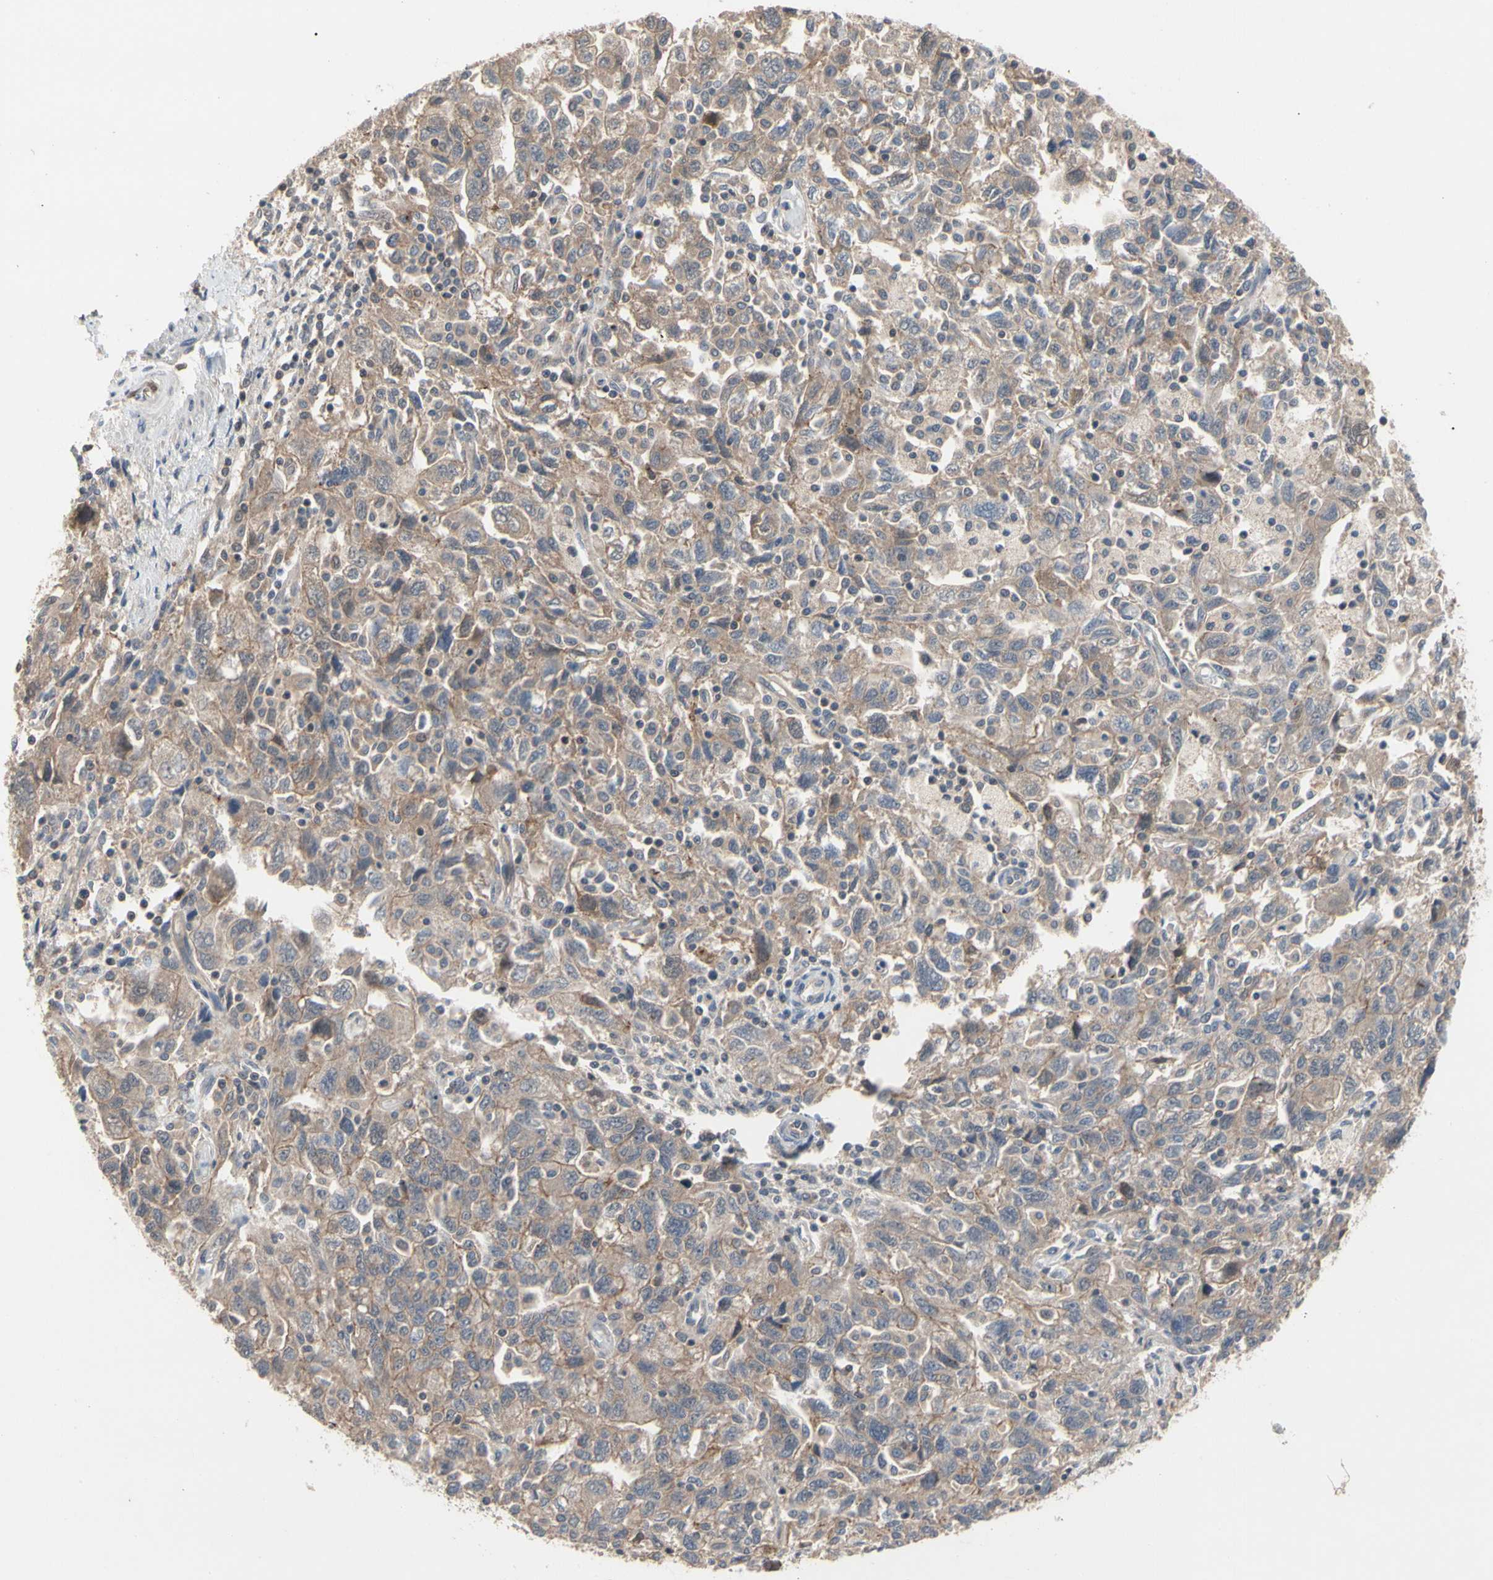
{"staining": {"intensity": "moderate", "quantity": ">75%", "location": "cytoplasmic/membranous"}, "tissue": "ovarian cancer", "cell_type": "Tumor cells", "image_type": "cancer", "snomed": [{"axis": "morphology", "description": "Carcinoma, NOS"}, {"axis": "morphology", "description": "Cystadenocarcinoma, serous, NOS"}, {"axis": "topography", "description": "Ovary"}], "caption": "Immunohistochemistry histopathology image of neoplastic tissue: human carcinoma (ovarian) stained using immunohistochemistry reveals medium levels of moderate protein expression localized specifically in the cytoplasmic/membranous of tumor cells, appearing as a cytoplasmic/membranous brown color.", "gene": "DPP8", "patient": {"sex": "female", "age": 69}}